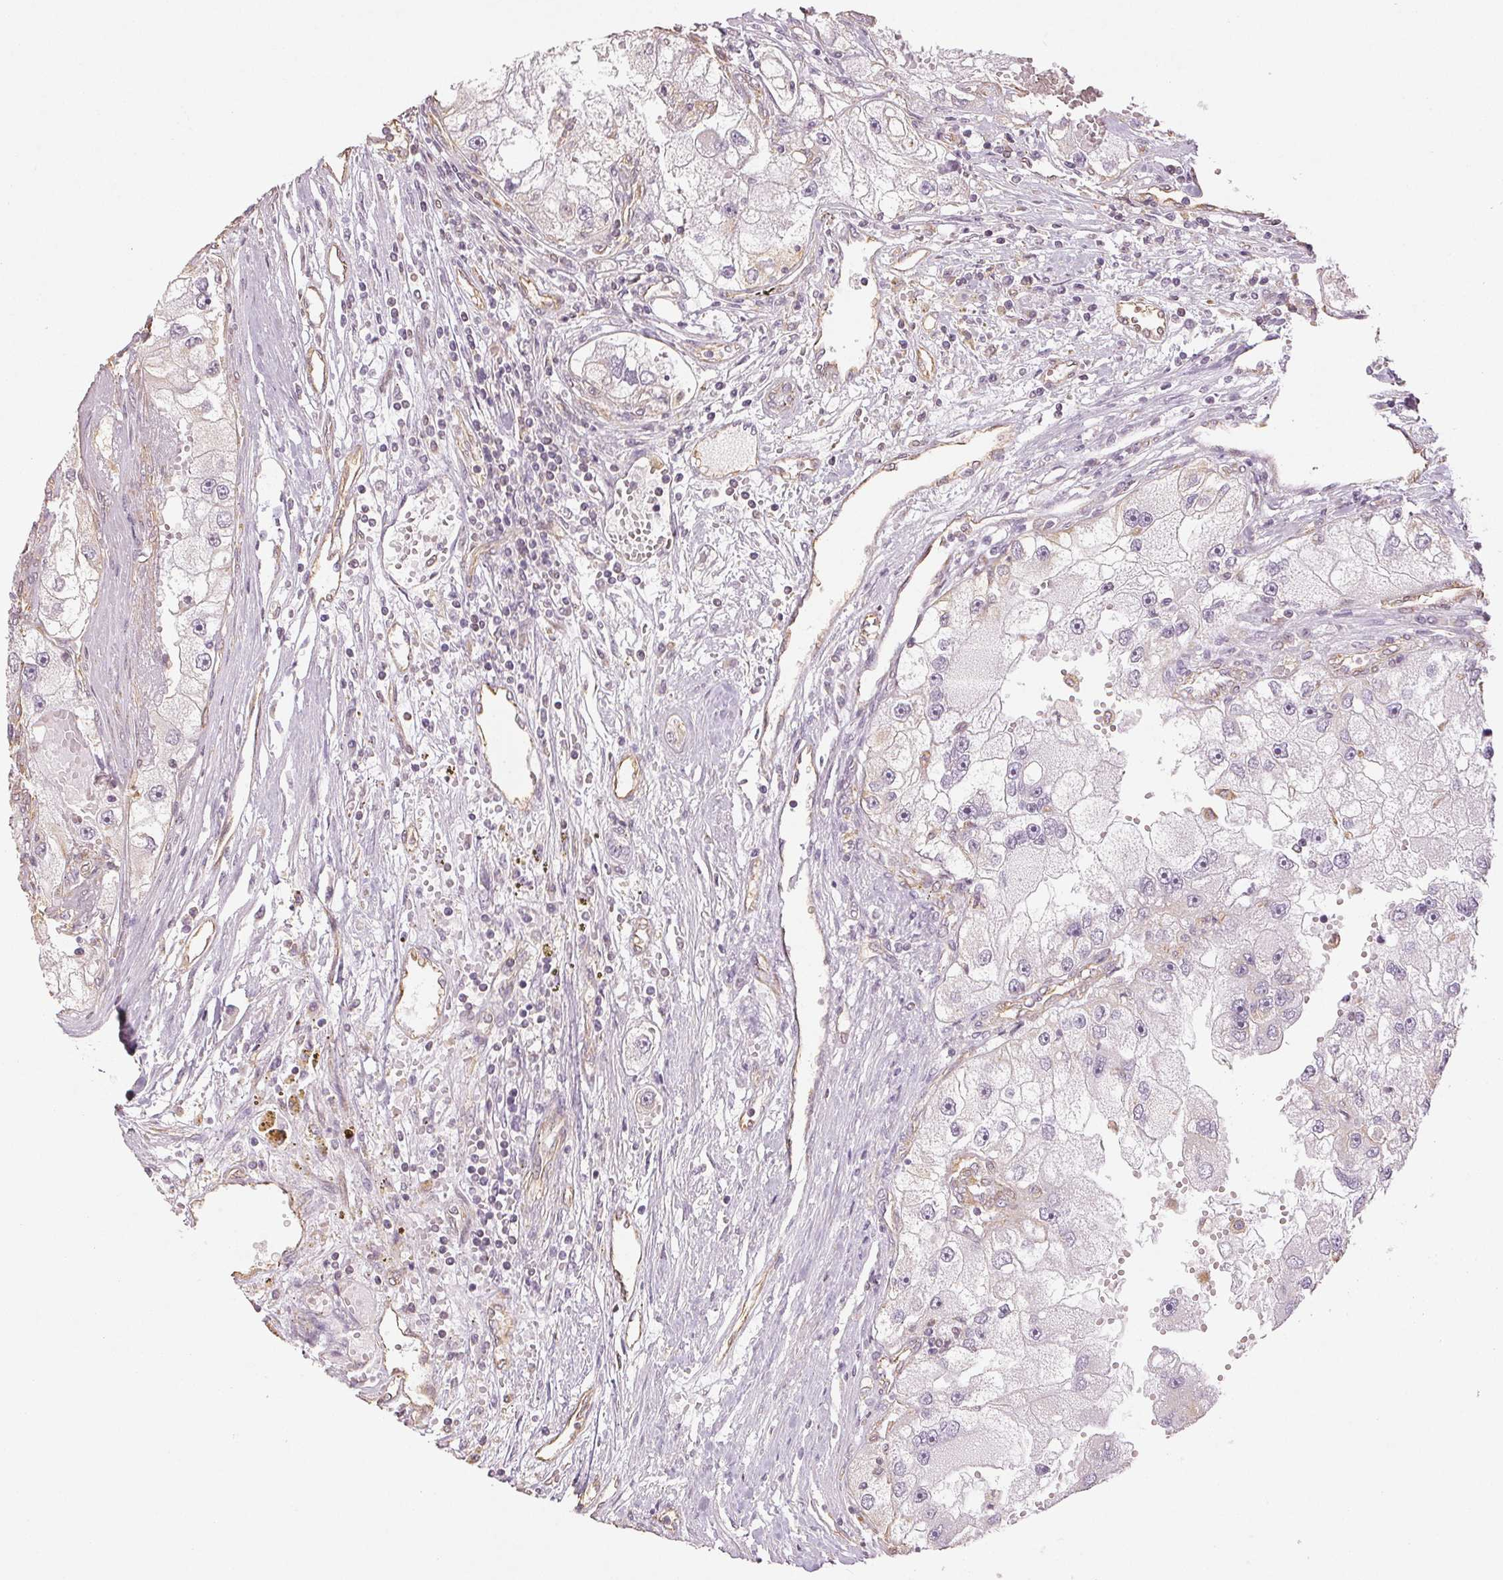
{"staining": {"intensity": "negative", "quantity": "none", "location": "none"}, "tissue": "renal cancer", "cell_type": "Tumor cells", "image_type": "cancer", "snomed": [{"axis": "morphology", "description": "Adenocarcinoma, NOS"}, {"axis": "topography", "description": "Kidney"}], "caption": "Immunohistochemistry micrograph of human renal cancer (adenocarcinoma) stained for a protein (brown), which exhibits no expression in tumor cells. (Brightfield microscopy of DAB immunohistochemistry at high magnification).", "gene": "COL7A1", "patient": {"sex": "male", "age": 63}}